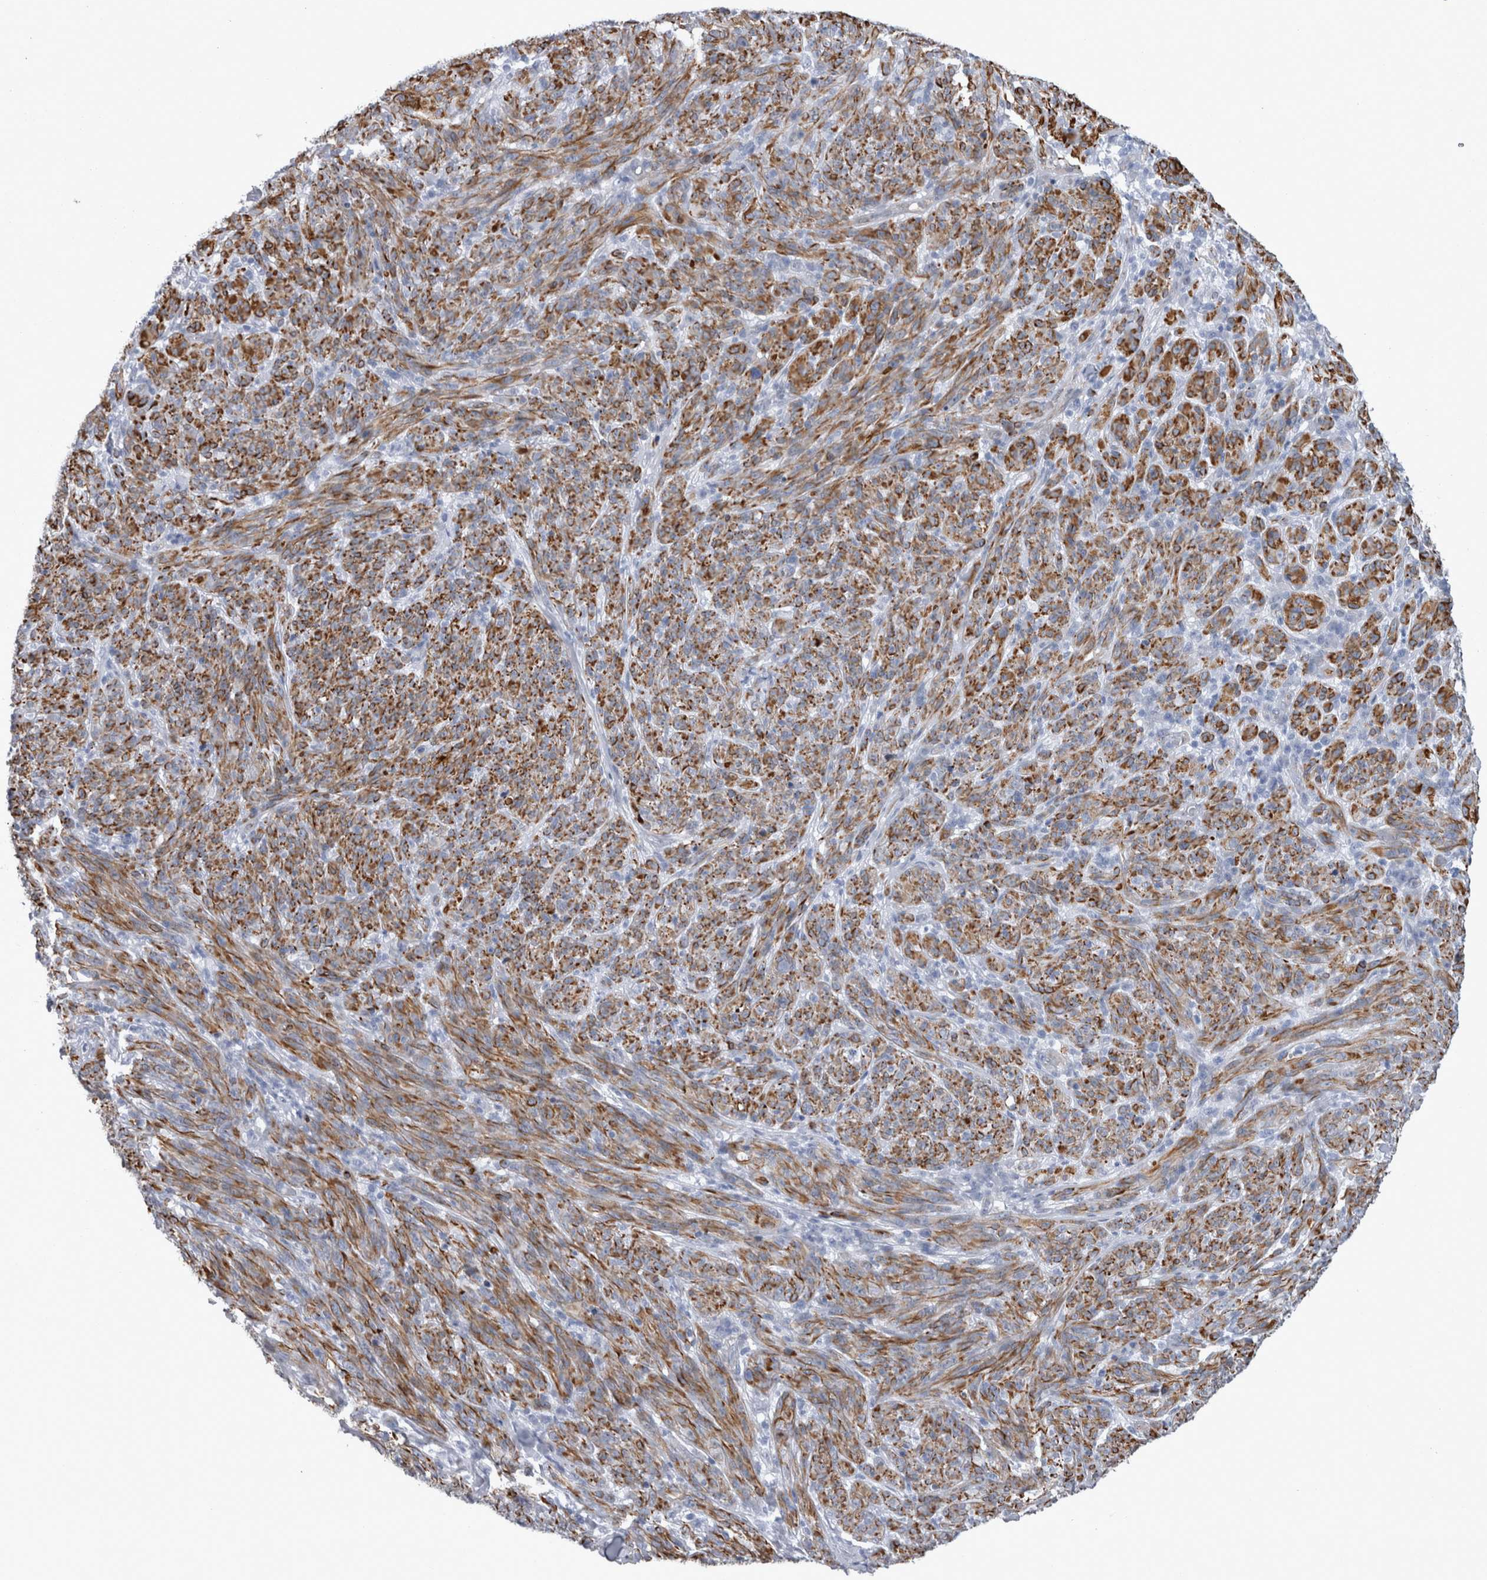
{"staining": {"intensity": "moderate", "quantity": ">75%", "location": "cytoplasmic/membranous"}, "tissue": "melanoma", "cell_type": "Tumor cells", "image_type": "cancer", "snomed": [{"axis": "morphology", "description": "Malignant melanoma, NOS"}, {"axis": "topography", "description": "Skin of head"}], "caption": "IHC (DAB (3,3'-diaminobenzidine)) staining of human melanoma exhibits moderate cytoplasmic/membranous protein positivity in about >75% of tumor cells.", "gene": "VWDE", "patient": {"sex": "male", "age": 96}}